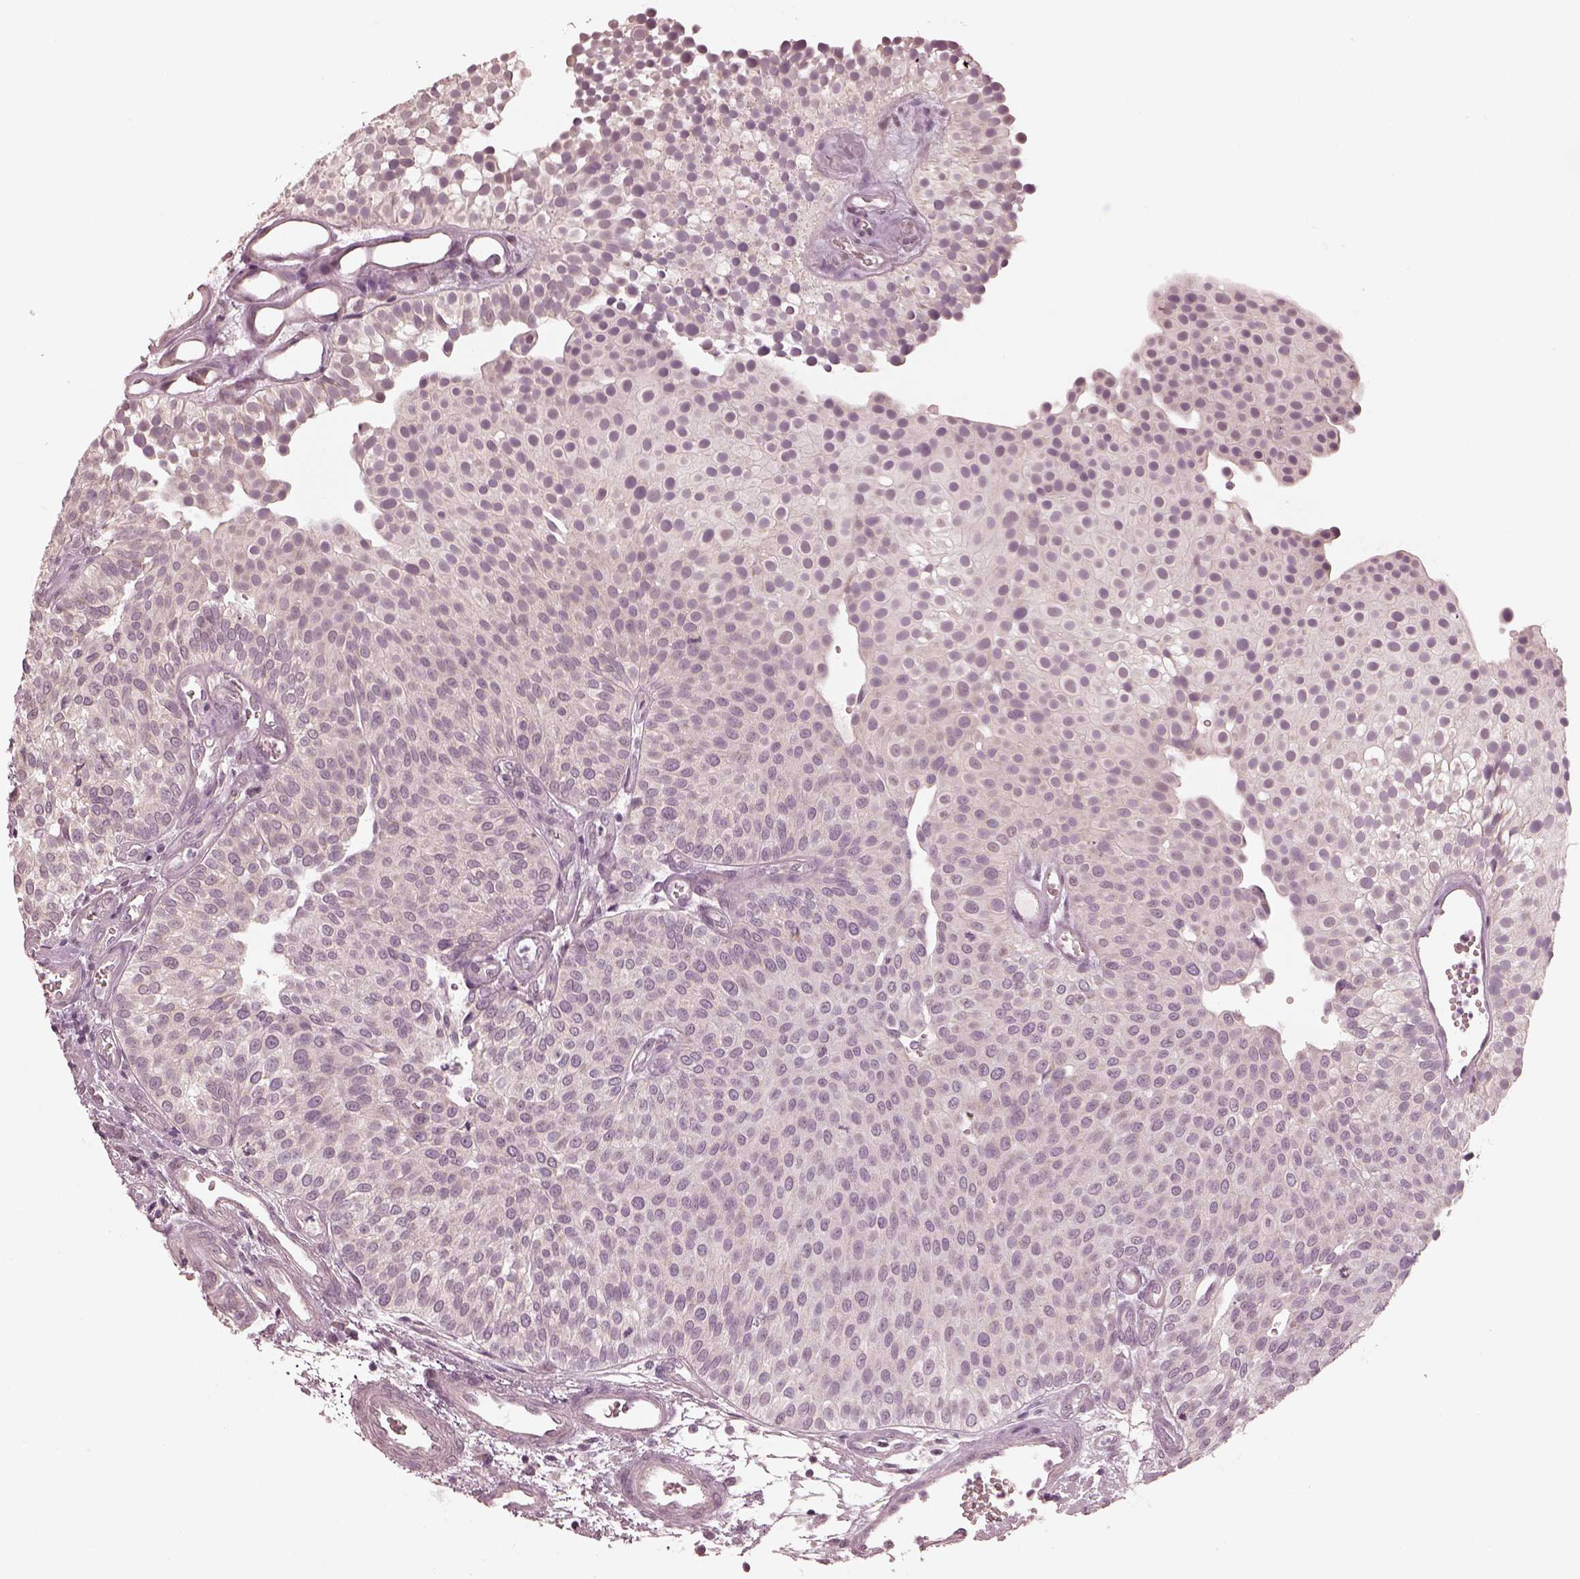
{"staining": {"intensity": "negative", "quantity": "none", "location": "none"}, "tissue": "urothelial cancer", "cell_type": "Tumor cells", "image_type": "cancer", "snomed": [{"axis": "morphology", "description": "Urothelial carcinoma, Low grade"}, {"axis": "topography", "description": "Urinary bladder"}], "caption": "Protein analysis of urothelial cancer shows no significant staining in tumor cells.", "gene": "IQCB1", "patient": {"sex": "female", "age": 87}}